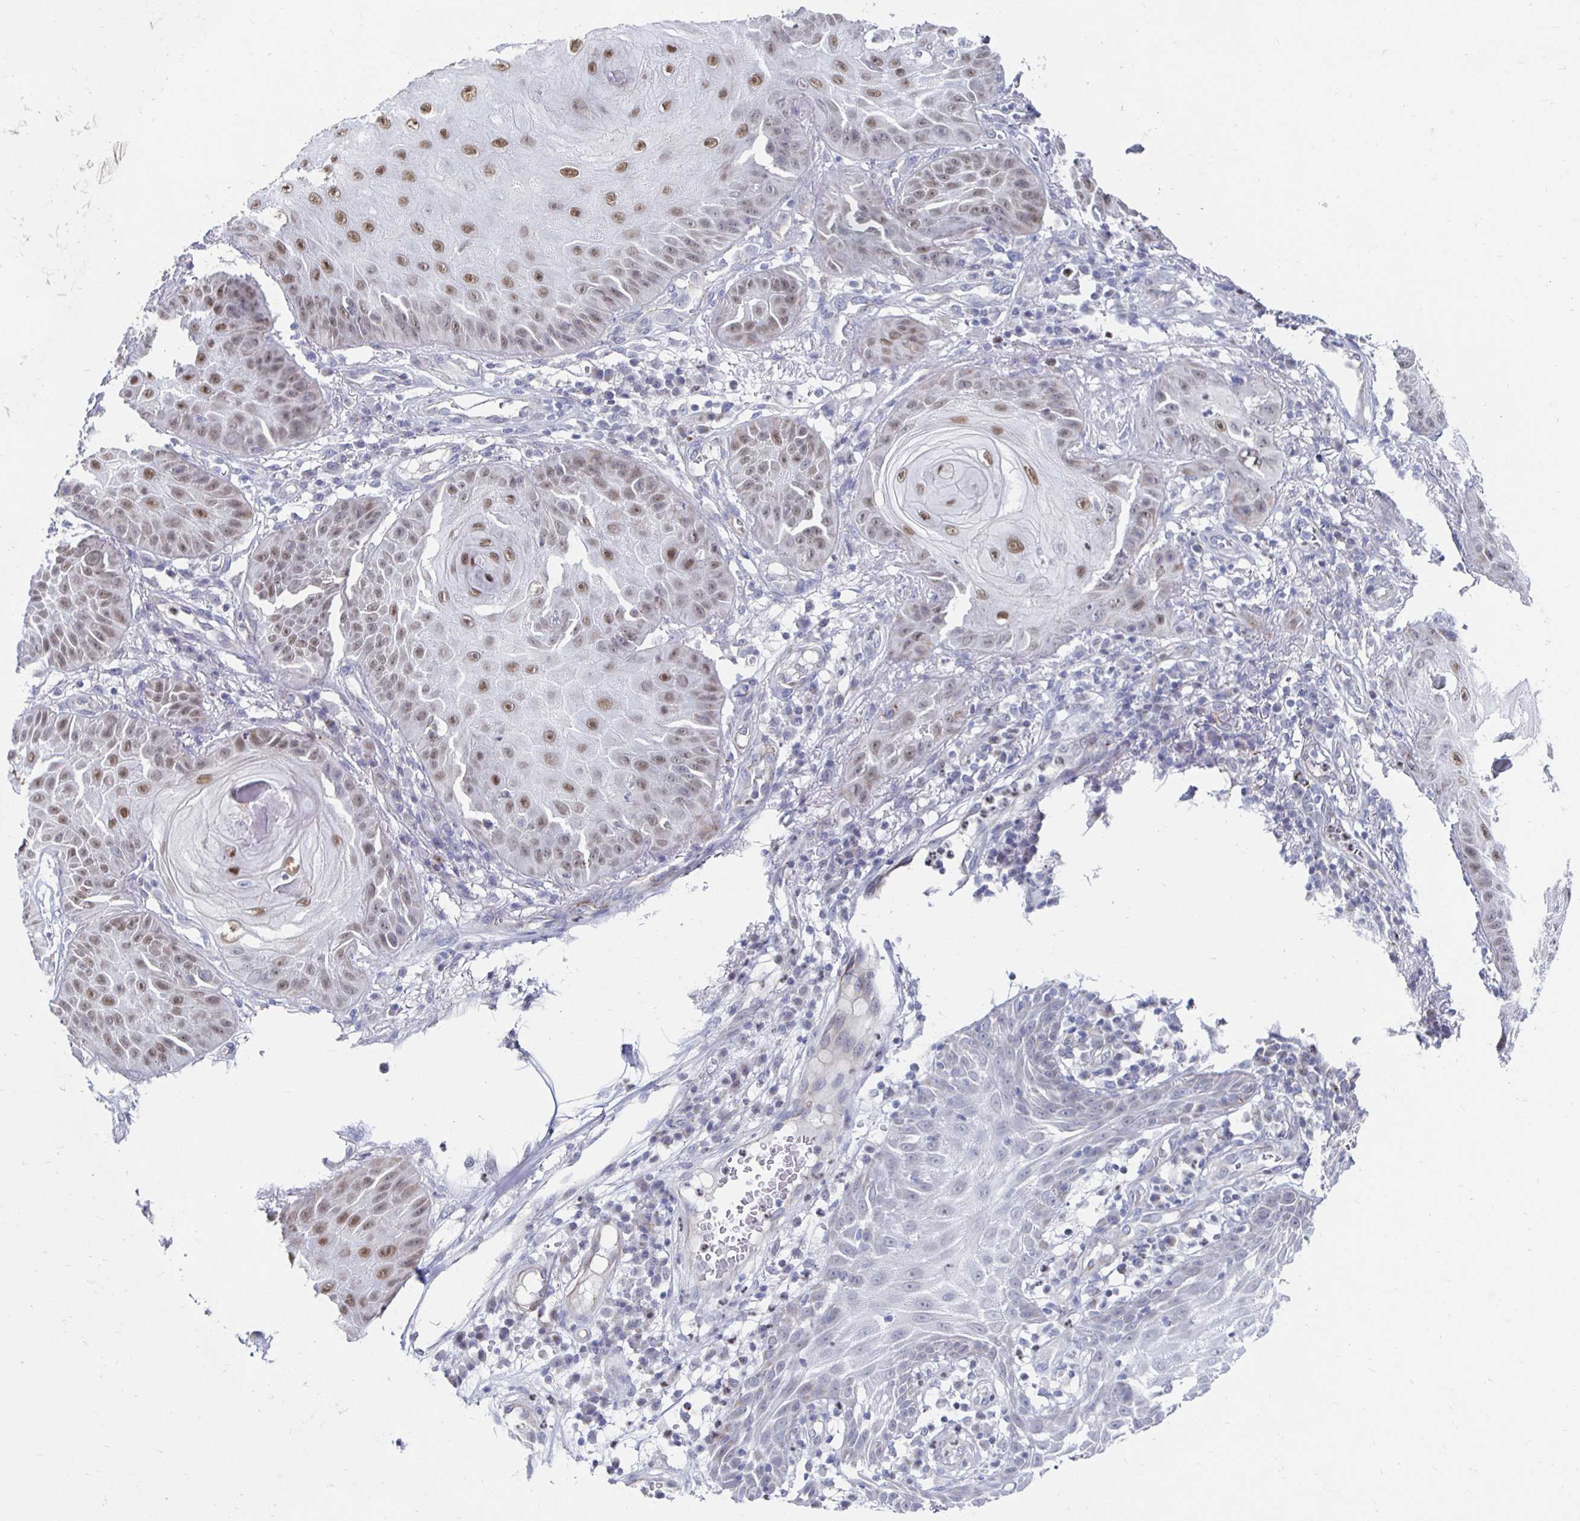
{"staining": {"intensity": "moderate", "quantity": "25%-75%", "location": "nuclear"}, "tissue": "skin cancer", "cell_type": "Tumor cells", "image_type": "cancer", "snomed": [{"axis": "morphology", "description": "Squamous cell carcinoma, NOS"}, {"axis": "topography", "description": "Skin"}], "caption": "Skin squamous cell carcinoma stained for a protein (brown) exhibits moderate nuclear positive expression in about 25%-75% of tumor cells.", "gene": "NOCT", "patient": {"sex": "male", "age": 70}}